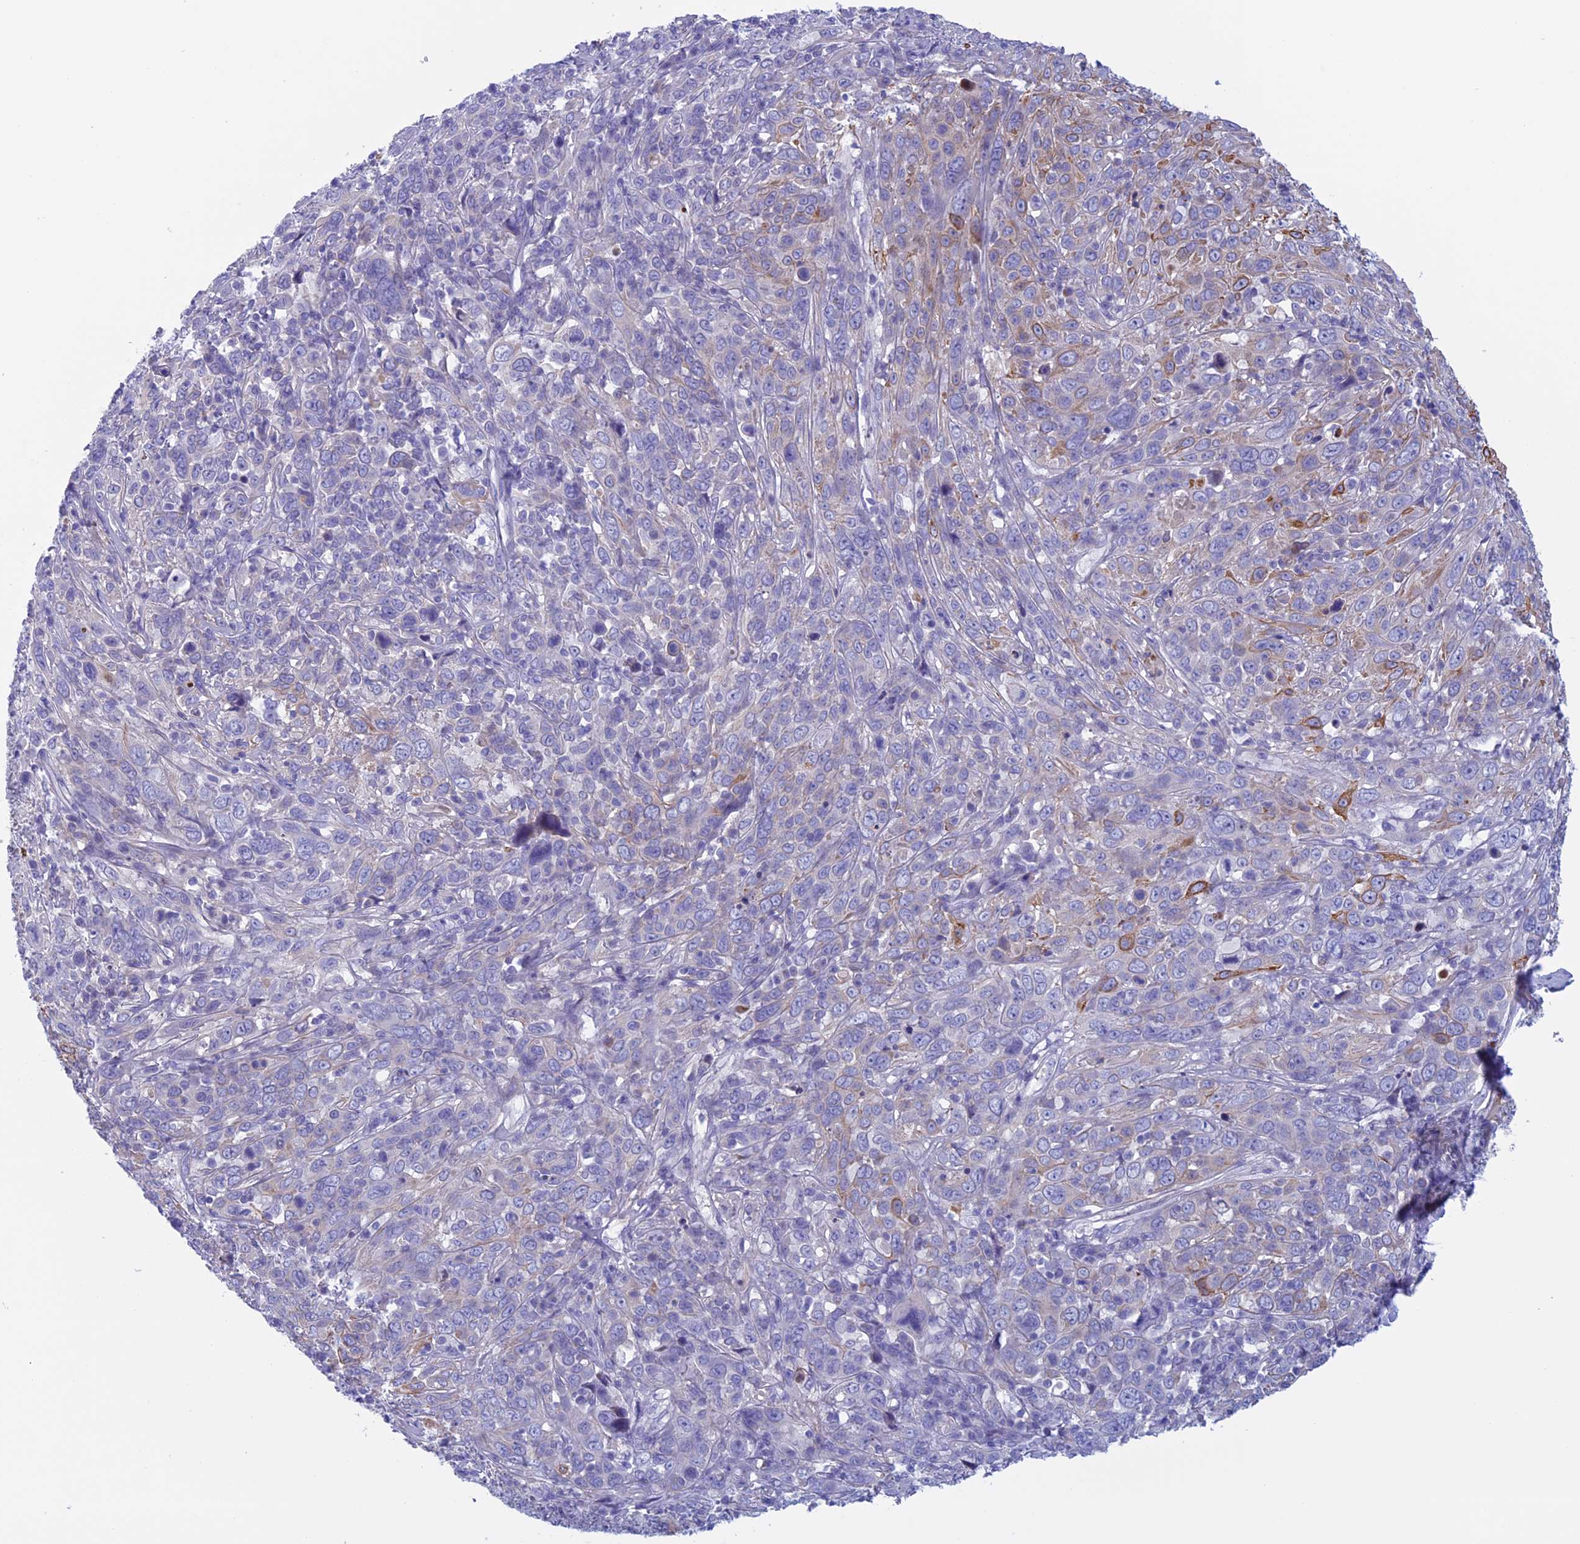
{"staining": {"intensity": "weak", "quantity": "<25%", "location": "cytoplasmic/membranous"}, "tissue": "cervical cancer", "cell_type": "Tumor cells", "image_type": "cancer", "snomed": [{"axis": "morphology", "description": "Squamous cell carcinoma, NOS"}, {"axis": "topography", "description": "Cervix"}], "caption": "This photomicrograph is of cervical cancer stained with IHC to label a protein in brown with the nuclei are counter-stained blue. There is no expression in tumor cells.", "gene": "ANGPTL2", "patient": {"sex": "female", "age": 46}}